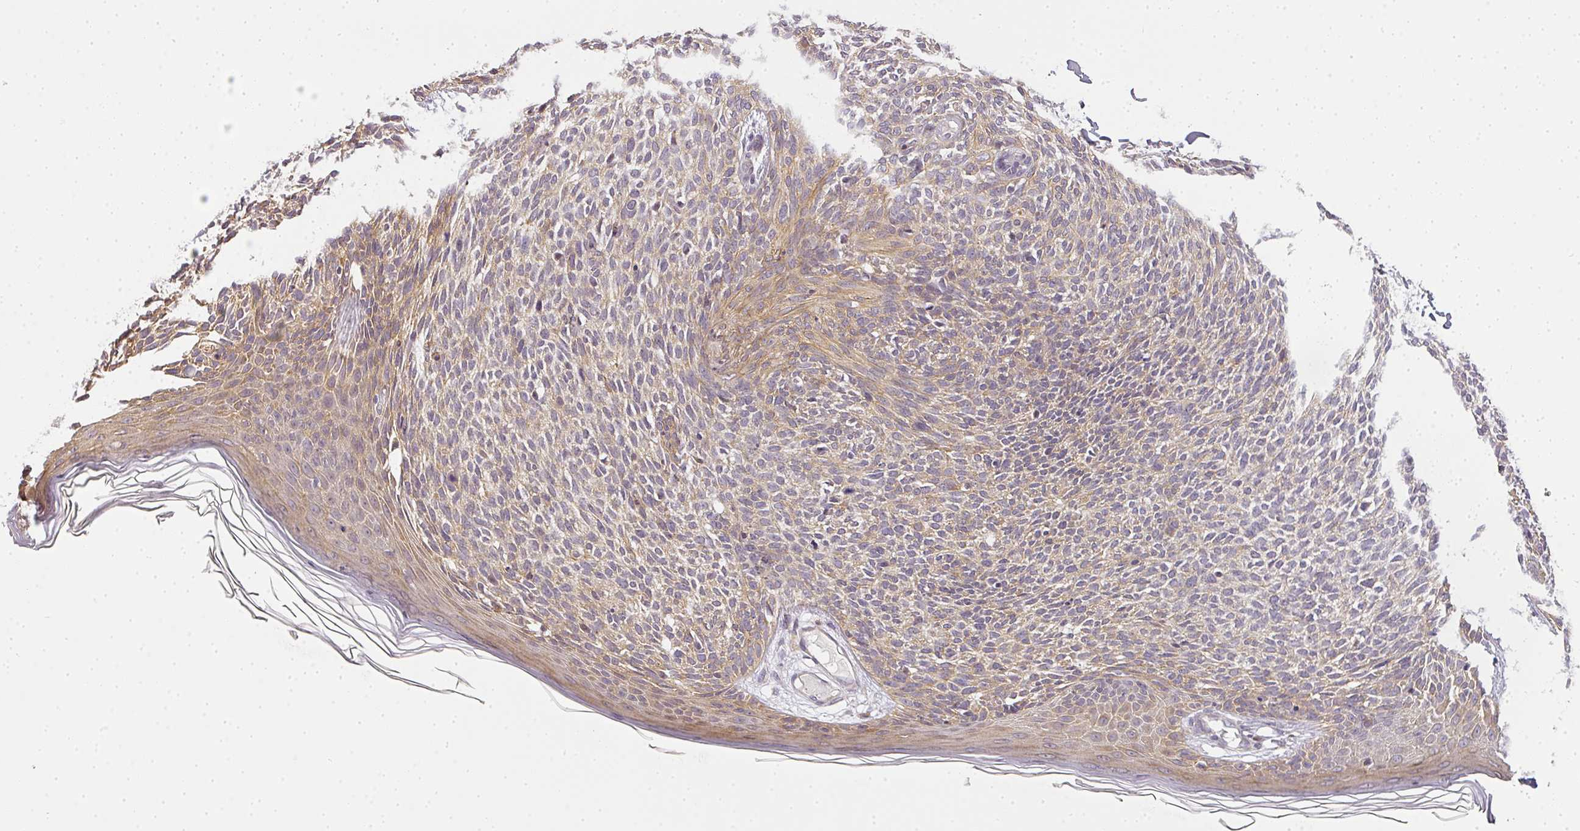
{"staining": {"intensity": "weak", "quantity": "25%-75%", "location": "cytoplasmic/membranous"}, "tissue": "skin cancer", "cell_type": "Tumor cells", "image_type": "cancer", "snomed": [{"axis": "morphology", "description": "Basal cell carcinoma"}, {"axis": "topography", "description": "Skin"}], "caption": "IHC histopathology image of neoplastic tissue: skin basal cell carcinoma stained using immunohistochemistry (IHC) reveals low levels of weak protein expression localized specifically in the cytoplasmic/membranous of tumor cells, appearing as a cytoplasmic/membranous brown color.", "gene": "MED19", "patient": {"sex": "female", "age": 66}}